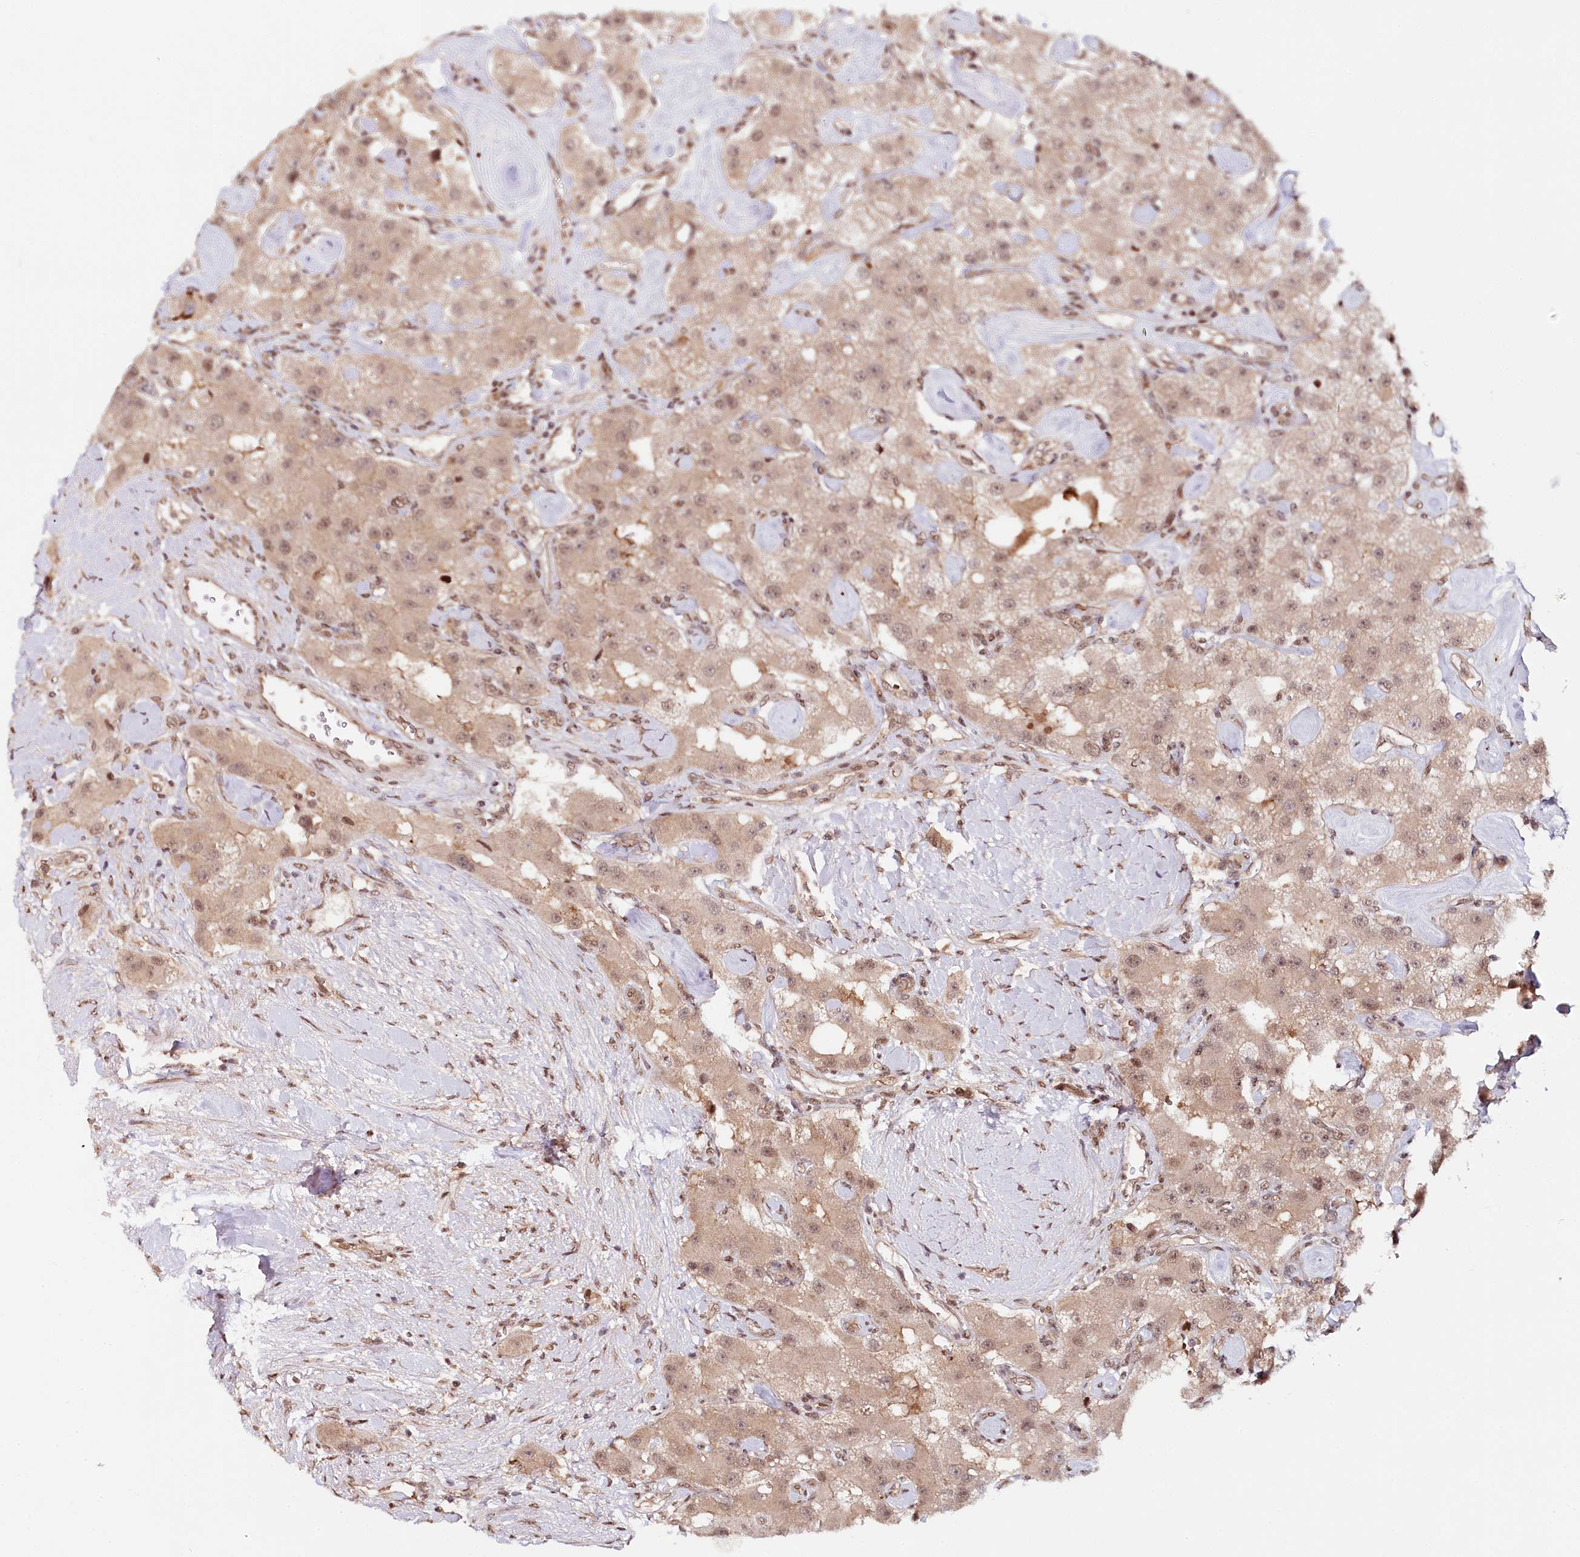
{"staining": {"intensity": "weak", "quantity": ">75%", "location": "cytoplasmic/membranous,nuclear"}, "tissue": "carcinoid", "cell_type": "Tumor cells", "image_type": "cancer", "snomed": [{"axis": "morphology", "description": "Carcinoid, malignant, NOS"}, {"axis": "topography", "description": "Pancreas"}], "caption": "This is an image of immunohistochemistry (IHC) staining of carcinoid (malignant), which shows weak positivity in the cytoplasmic/membranous and nuclear of tumor cells.", "gene": "CCDC65", "patient": {"sex": "male", "age": 41}}